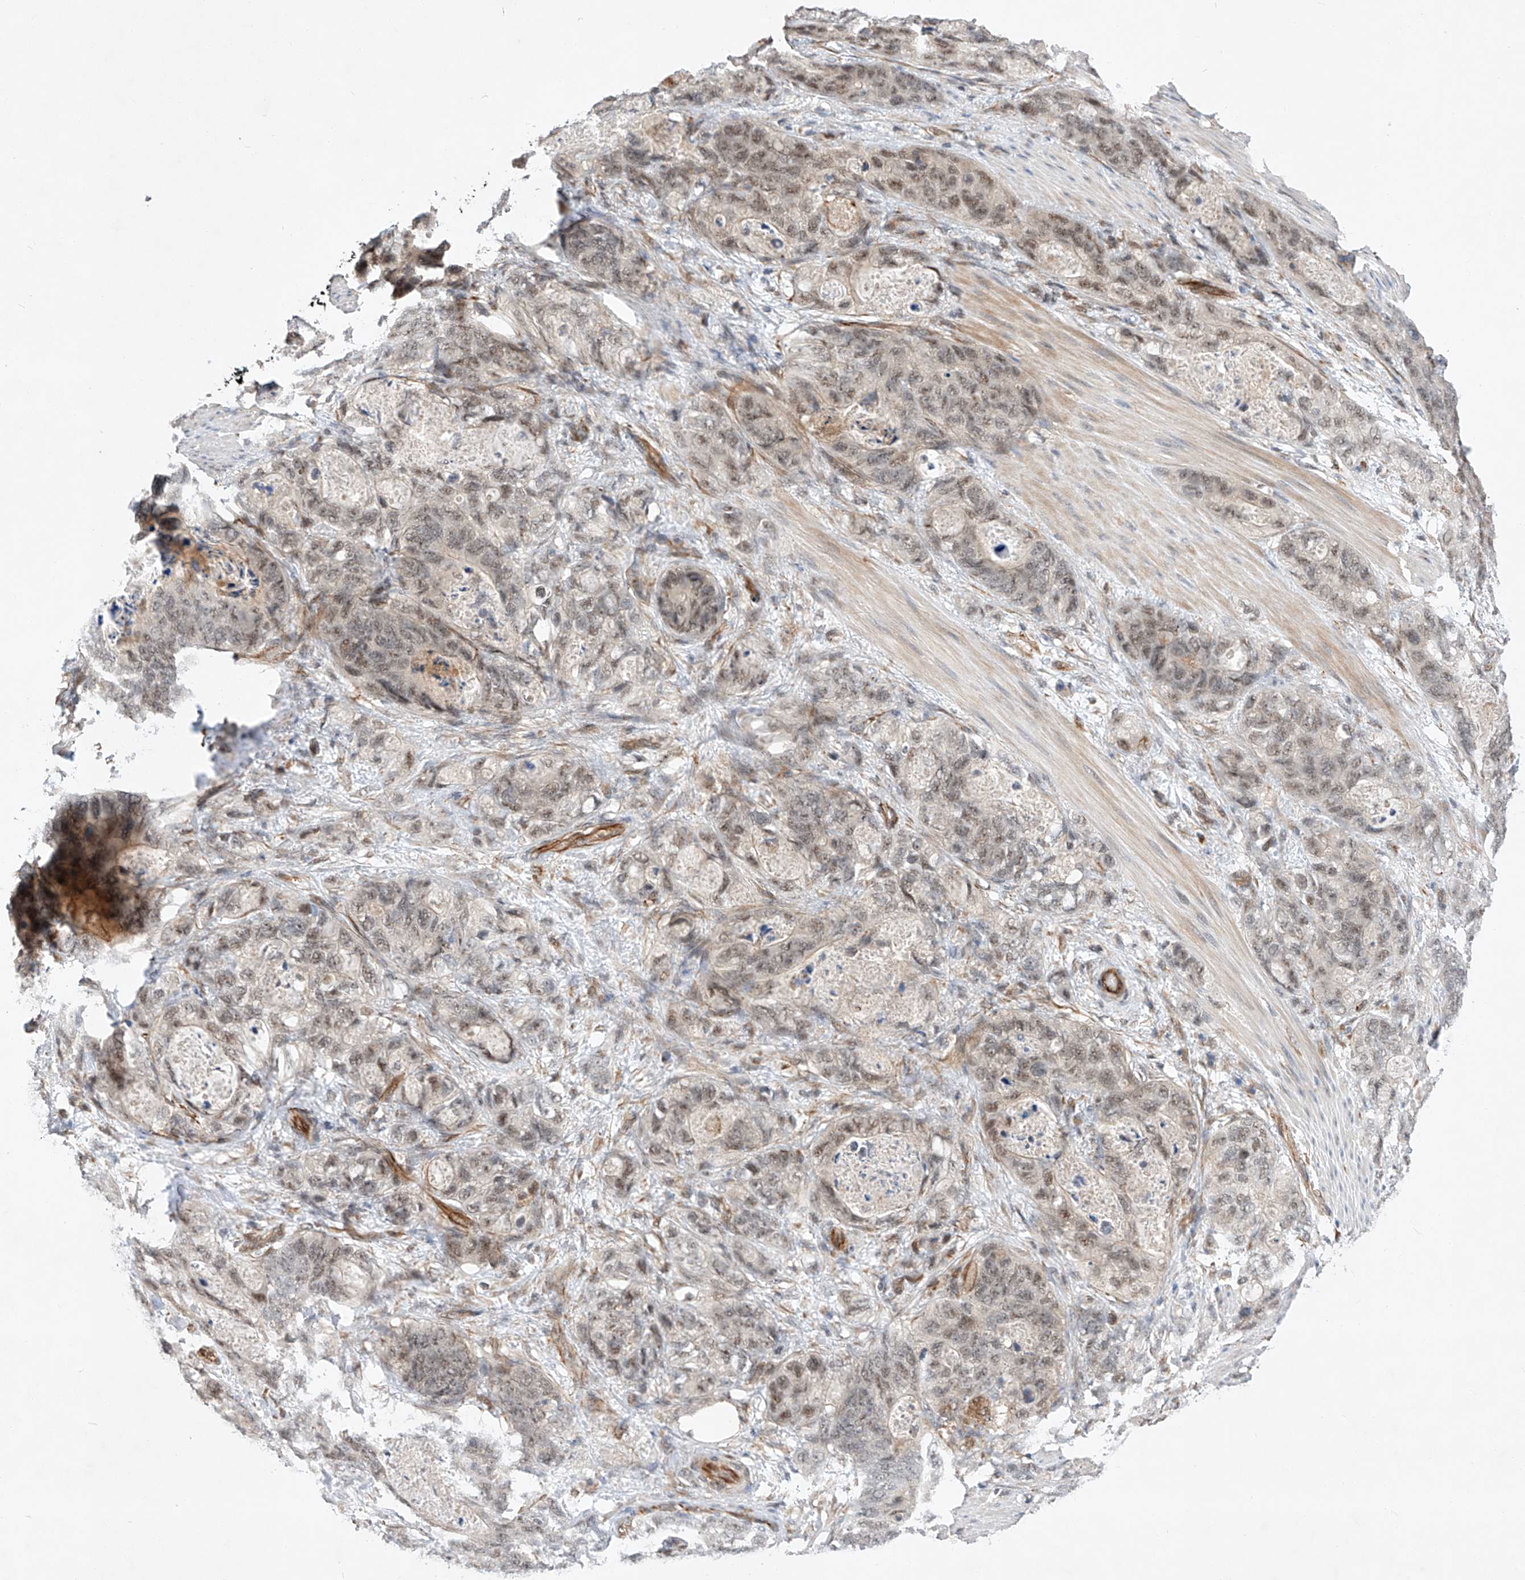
{"staining": {"intensity": "weak", "quantity": "25%-75%", "location": "nuclear"}, "tissue": "stomach cancer", "cell_type": "Tumor cells", "image_type": "cancer", "snomed": [{"axis": "morphology", "description": "Normal tissue, NOS"}, {"axis": "morphology", "description": "Adenocarcinoma, NOS"}, {"axis": "topography", "description": "Stomach"}], "caption": "High-magnification brightfield microscopy of stomach cancer stained with DAB (brown) and counterstained with hematoxylin (blue). tumor cells exhibit weak nuclear staining is seen in approximately25%-75% of cells. The protein of interest is shown in brown color, while the nuclei are stained blue.", "gene": "AMD1", "patient": {"sex": "female", "age": 89}}